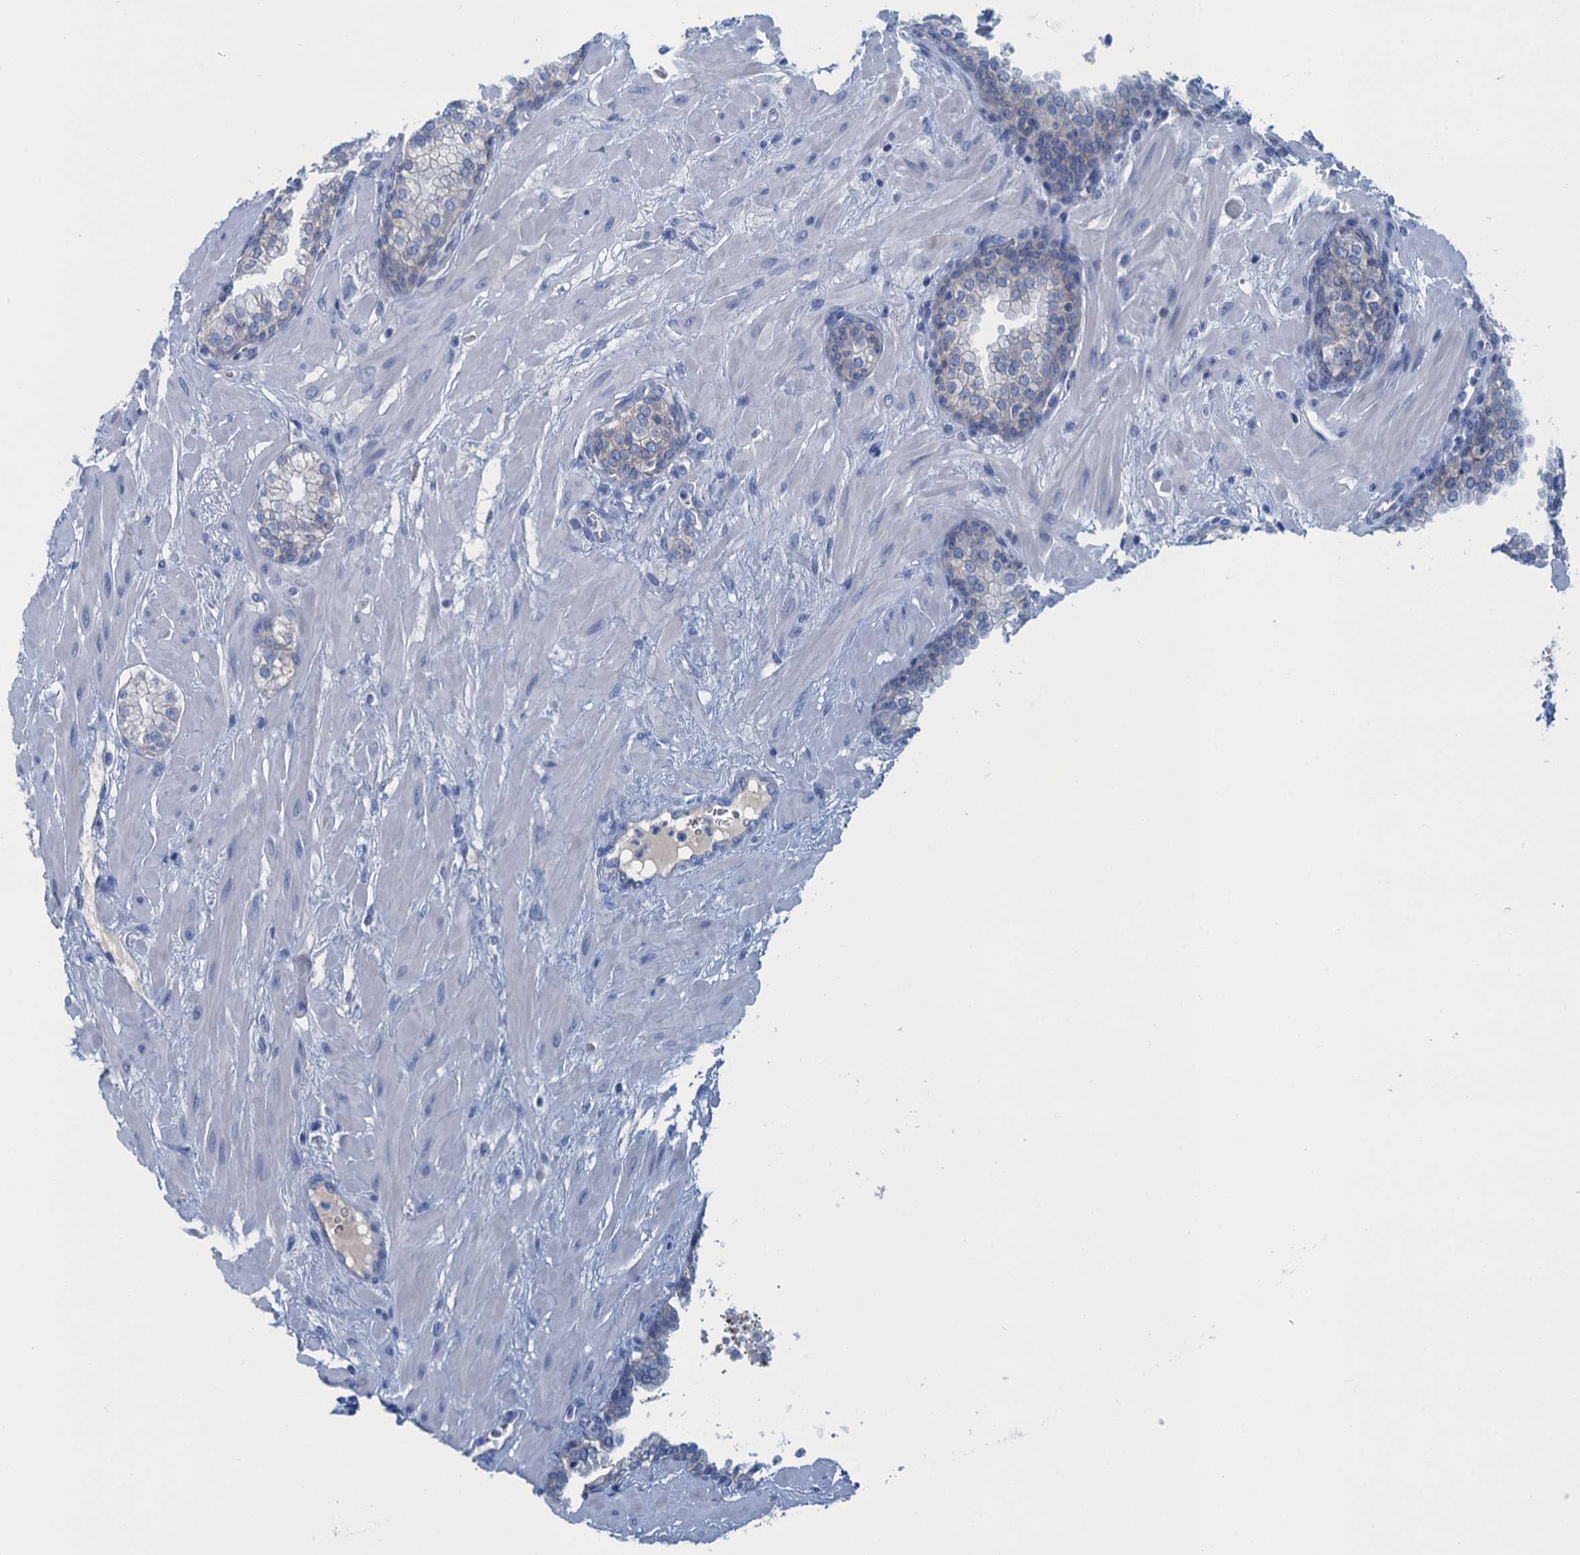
{"staining": {"intensity": "weak", "quantity": "<25%", "location": "cytoplasmic/membranous"}, "tissue": "prostate", "cell_type": "Glandular cells", "image_type": "normal", "snomed": [{"axis": "morphology", "description": "Normal tissue, NOS"}, {"axis": "topography", "description": "Prostate"}], "caption": "Histopathology image shows no significant protein positivity in glandular cells of unremarkable prostate. (DAB immunohistochemistry (IHC), high magnification).", "gene": "MYADML2", "patient": {"sex": "male", "age": 60}}